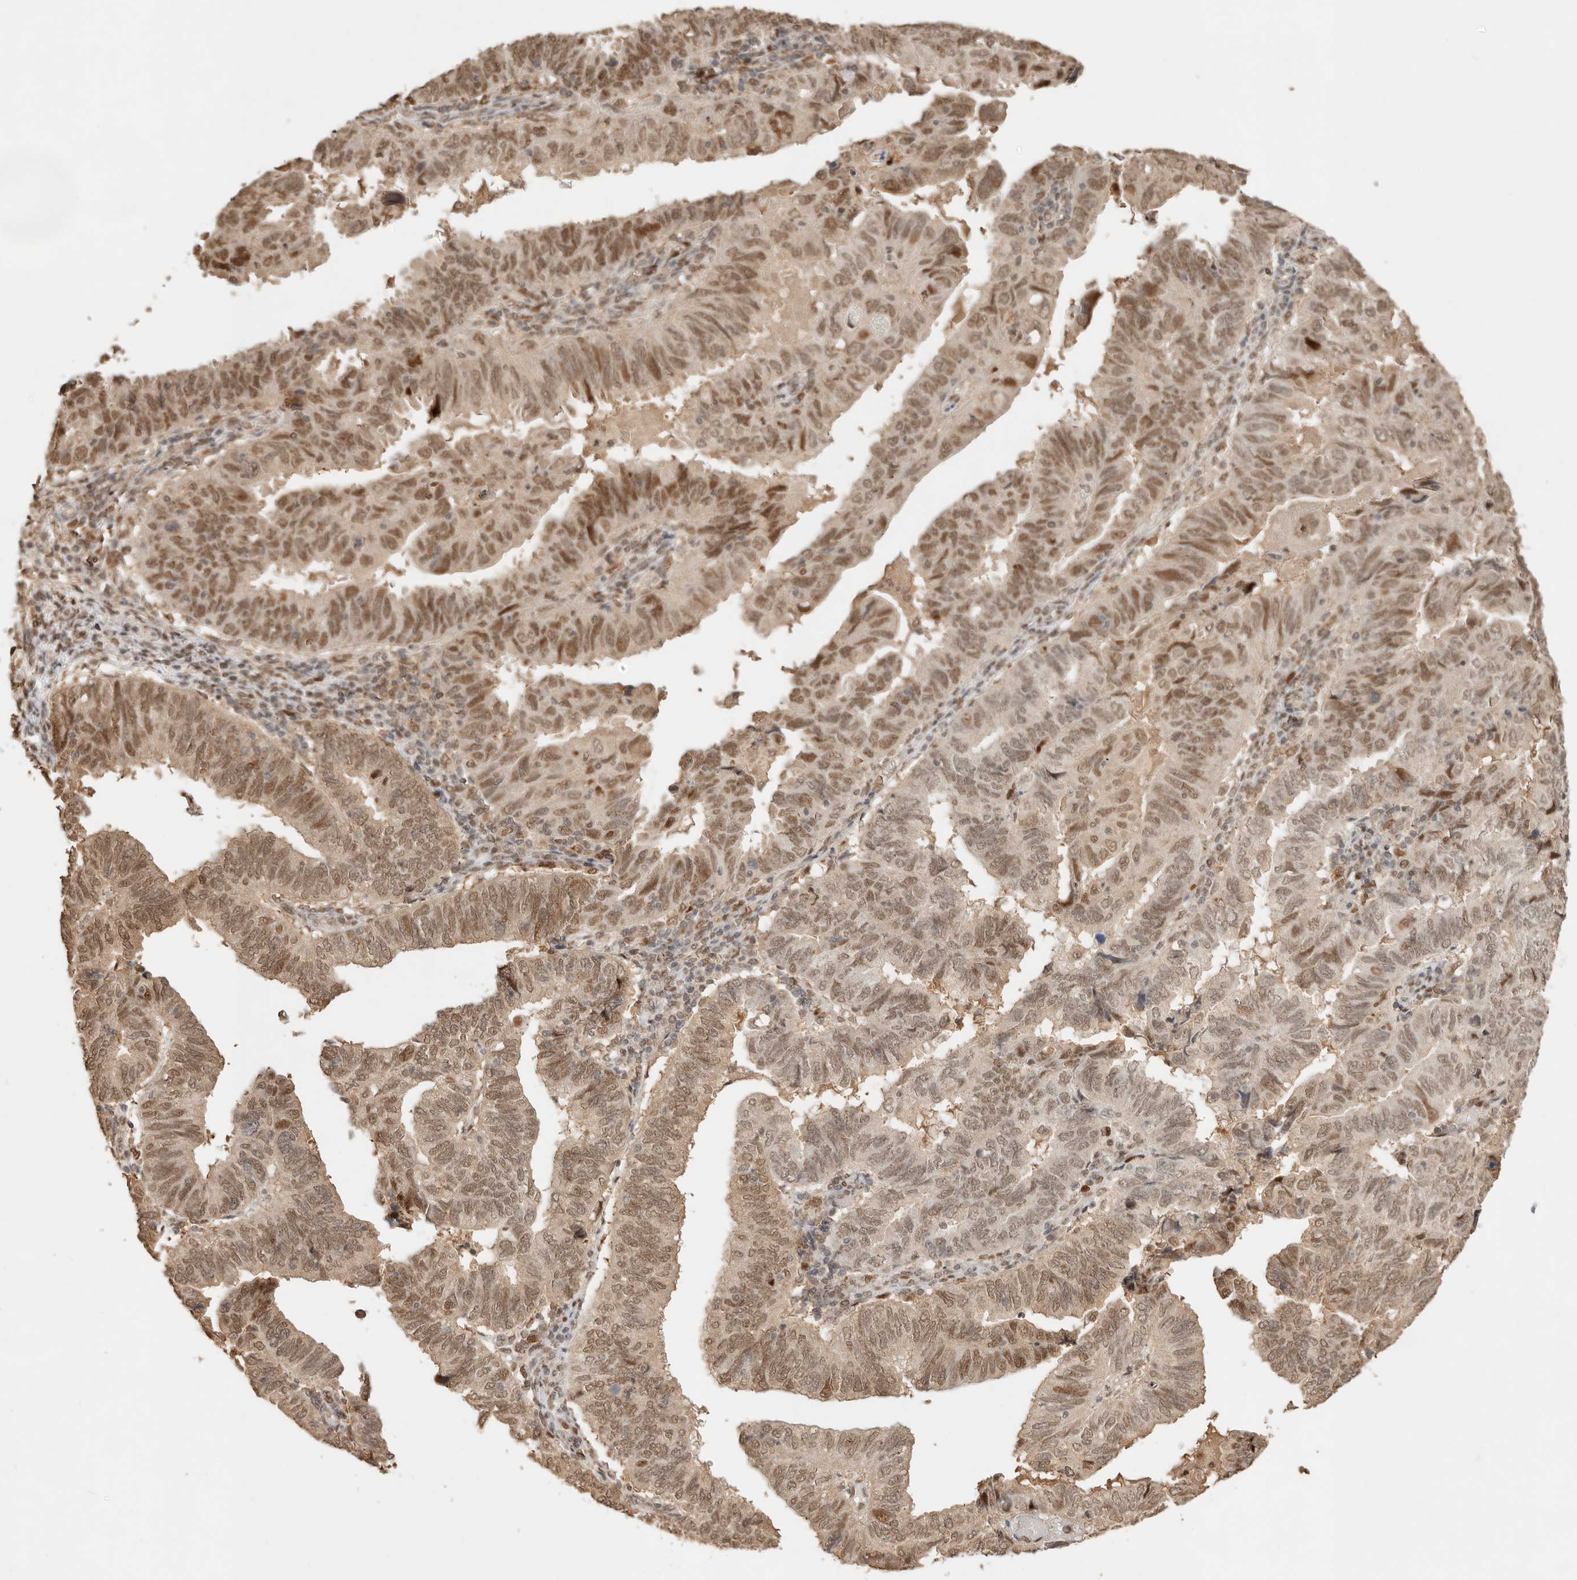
{"staining": {"intensity": "moderate", "quantity": ">75%", "location": "nuclear"}, "tissue": "endometrial cancer", "cell_type": "Tumor cells", "image_type": "cancer", "snomed": [{"axis": "morphology", "description": "Adenocarcinoma, NOS"}, {"axis": "topography", "description": "Uterus"}], "caption": "Human endometrial adenocarcinoma stained for a protein (brown) exhibits moderate nuclear positive staining in approximately >75% of tumor cells.", "gene": "NPAS2", "patient": {"sex": "female", "age": 77}}